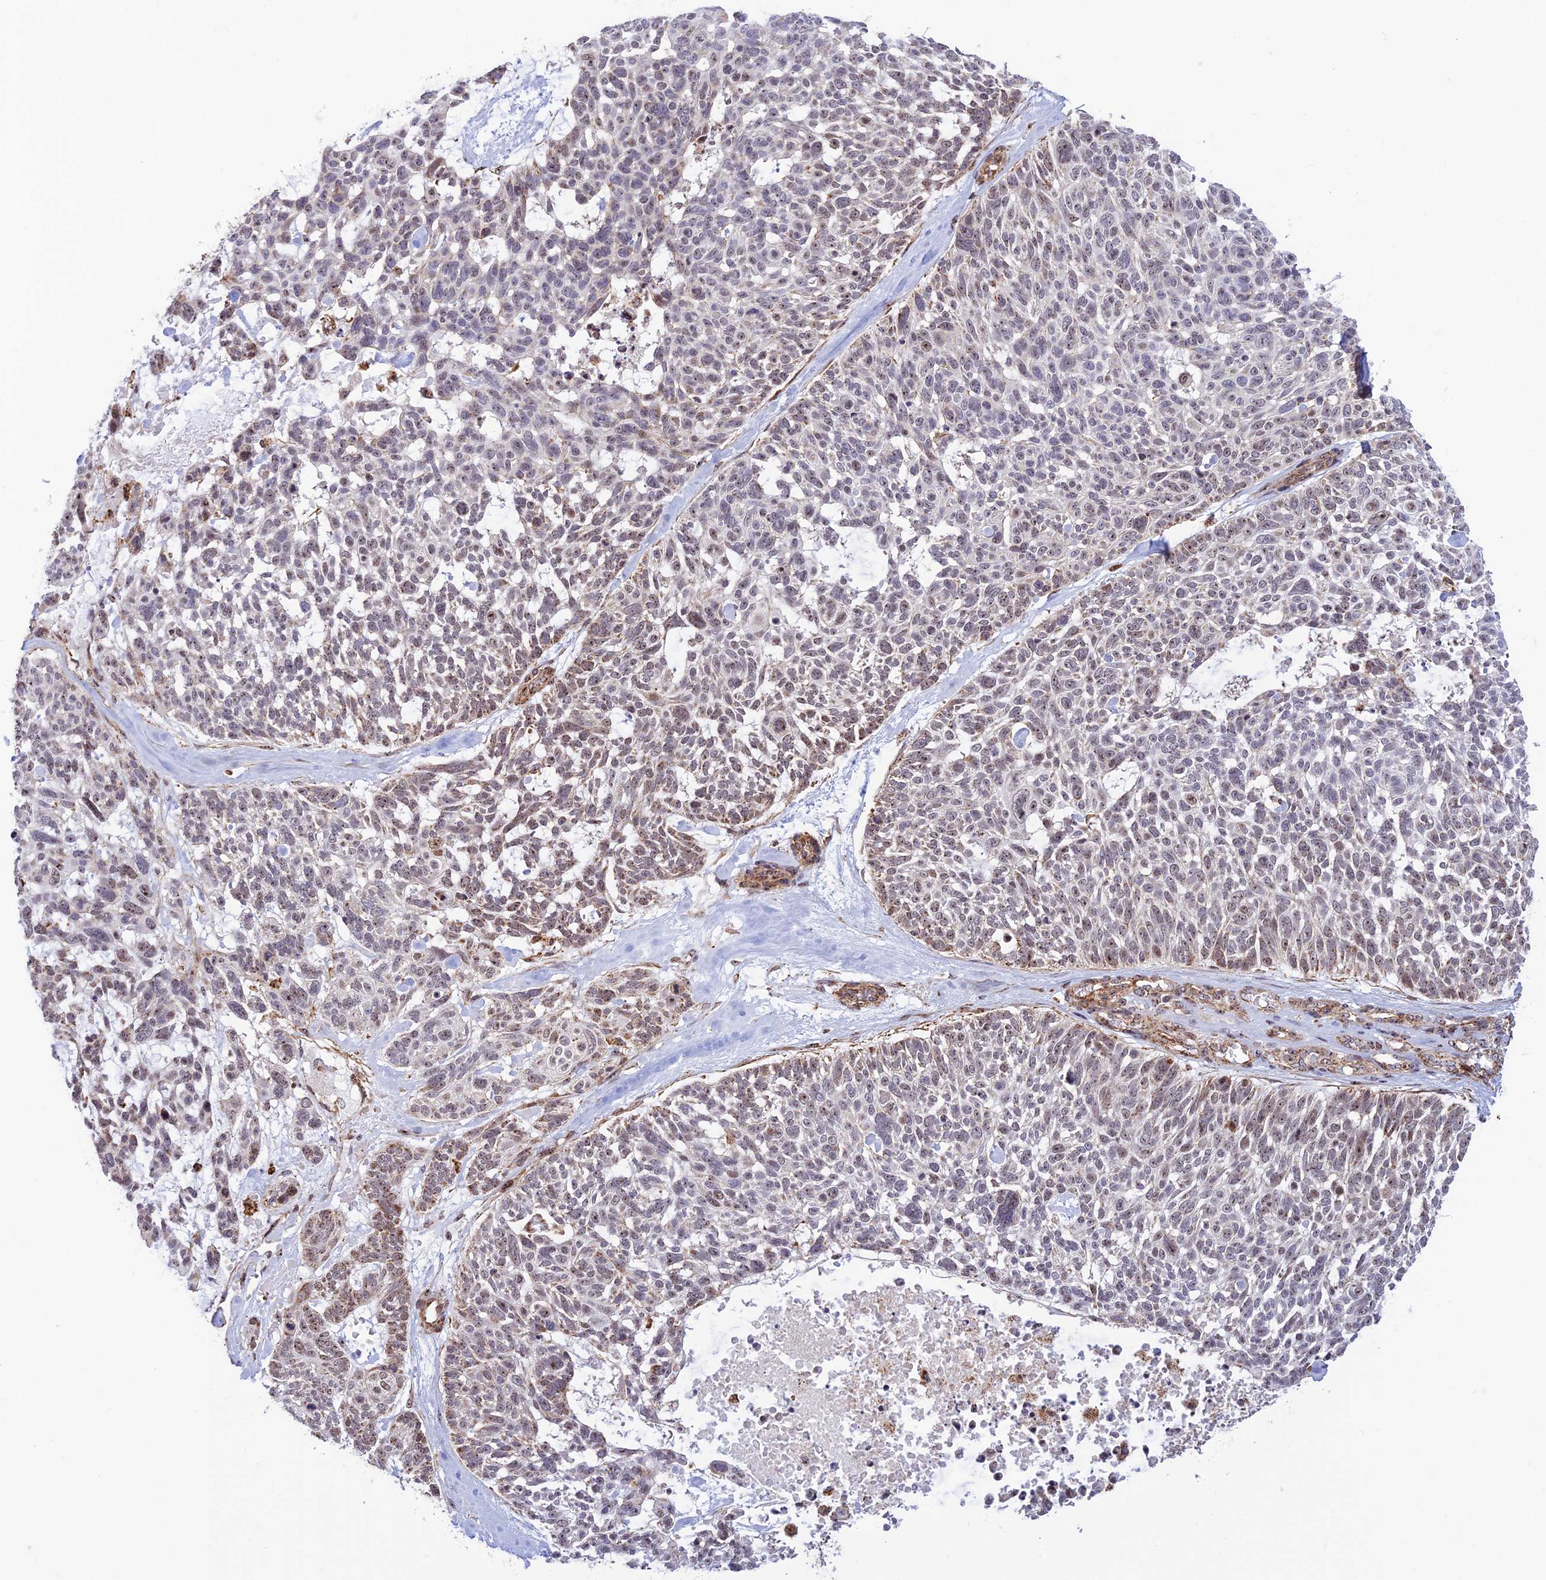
{"staining": {"intensity": "moderate", "quantity": "<25%", "location": "cytoplasmic/membranous,nuclear"}, "tissue": "skin cancer", "cell_type": "Tumor cells", "image_type": "cancer", "snomed": [{"axis": "morphology", "description": "Basal cell carcinoma"}, {"axis": "topography", "description": "Skin"}], "caption": "This is an image of immunohistochemistry (IHC) staining of basal cell carcinoma (skin), which shows moderate positivity in the cytoplasmic/membranous and nuclear of tumor cells.", "gene": "POLR1G", "patient": {"sex": "male", "age": 88}}